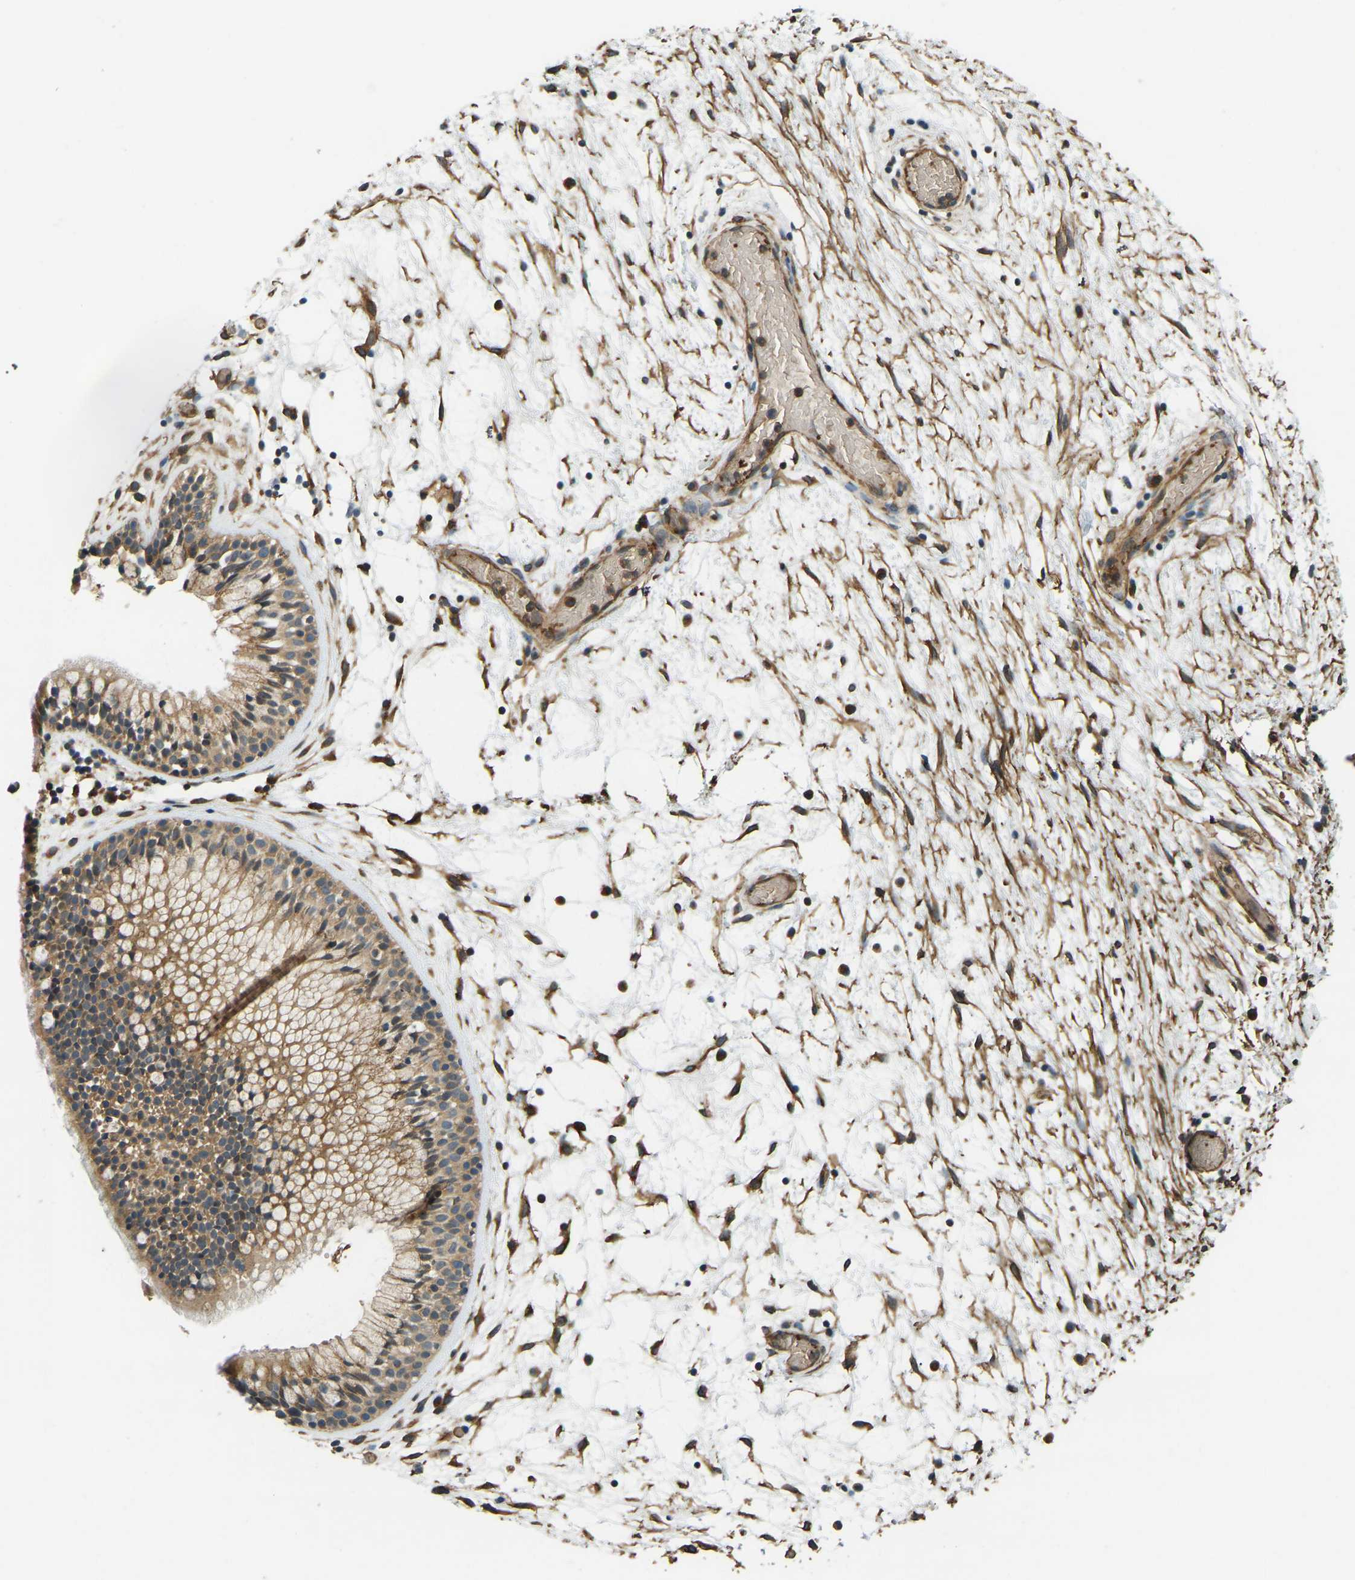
{"staining": {"intensity": "moderate", "quantity": ">75%", "location": "cytoplasmic/membranous"}, "tissue": "nasopharynx", "cell_type": "Respiratory epithelial cells", "image_type": "normal", "snomed": [{"axis": "morphology", "description": "Normal tissue, NOS"}, {"axis": "morphology", "description": "Inflammation, NOS"}, {"axis": "topography", "description": "Nasopharynx"}], "caption": "Brown immunohistochemical staining in benign nasopharynx exhibits moderate cytoplasmic/membranous positivity in approximately >75% of respiratory epithelial cells. The staining was performed using DAB (3,3'-diaminobenzidine), with brown indicating positive protein expression. Nuclei are stained blue with hematoxylin.", "gene": "ERGIC1", "patient": {"sex": "male", "age": 48}}